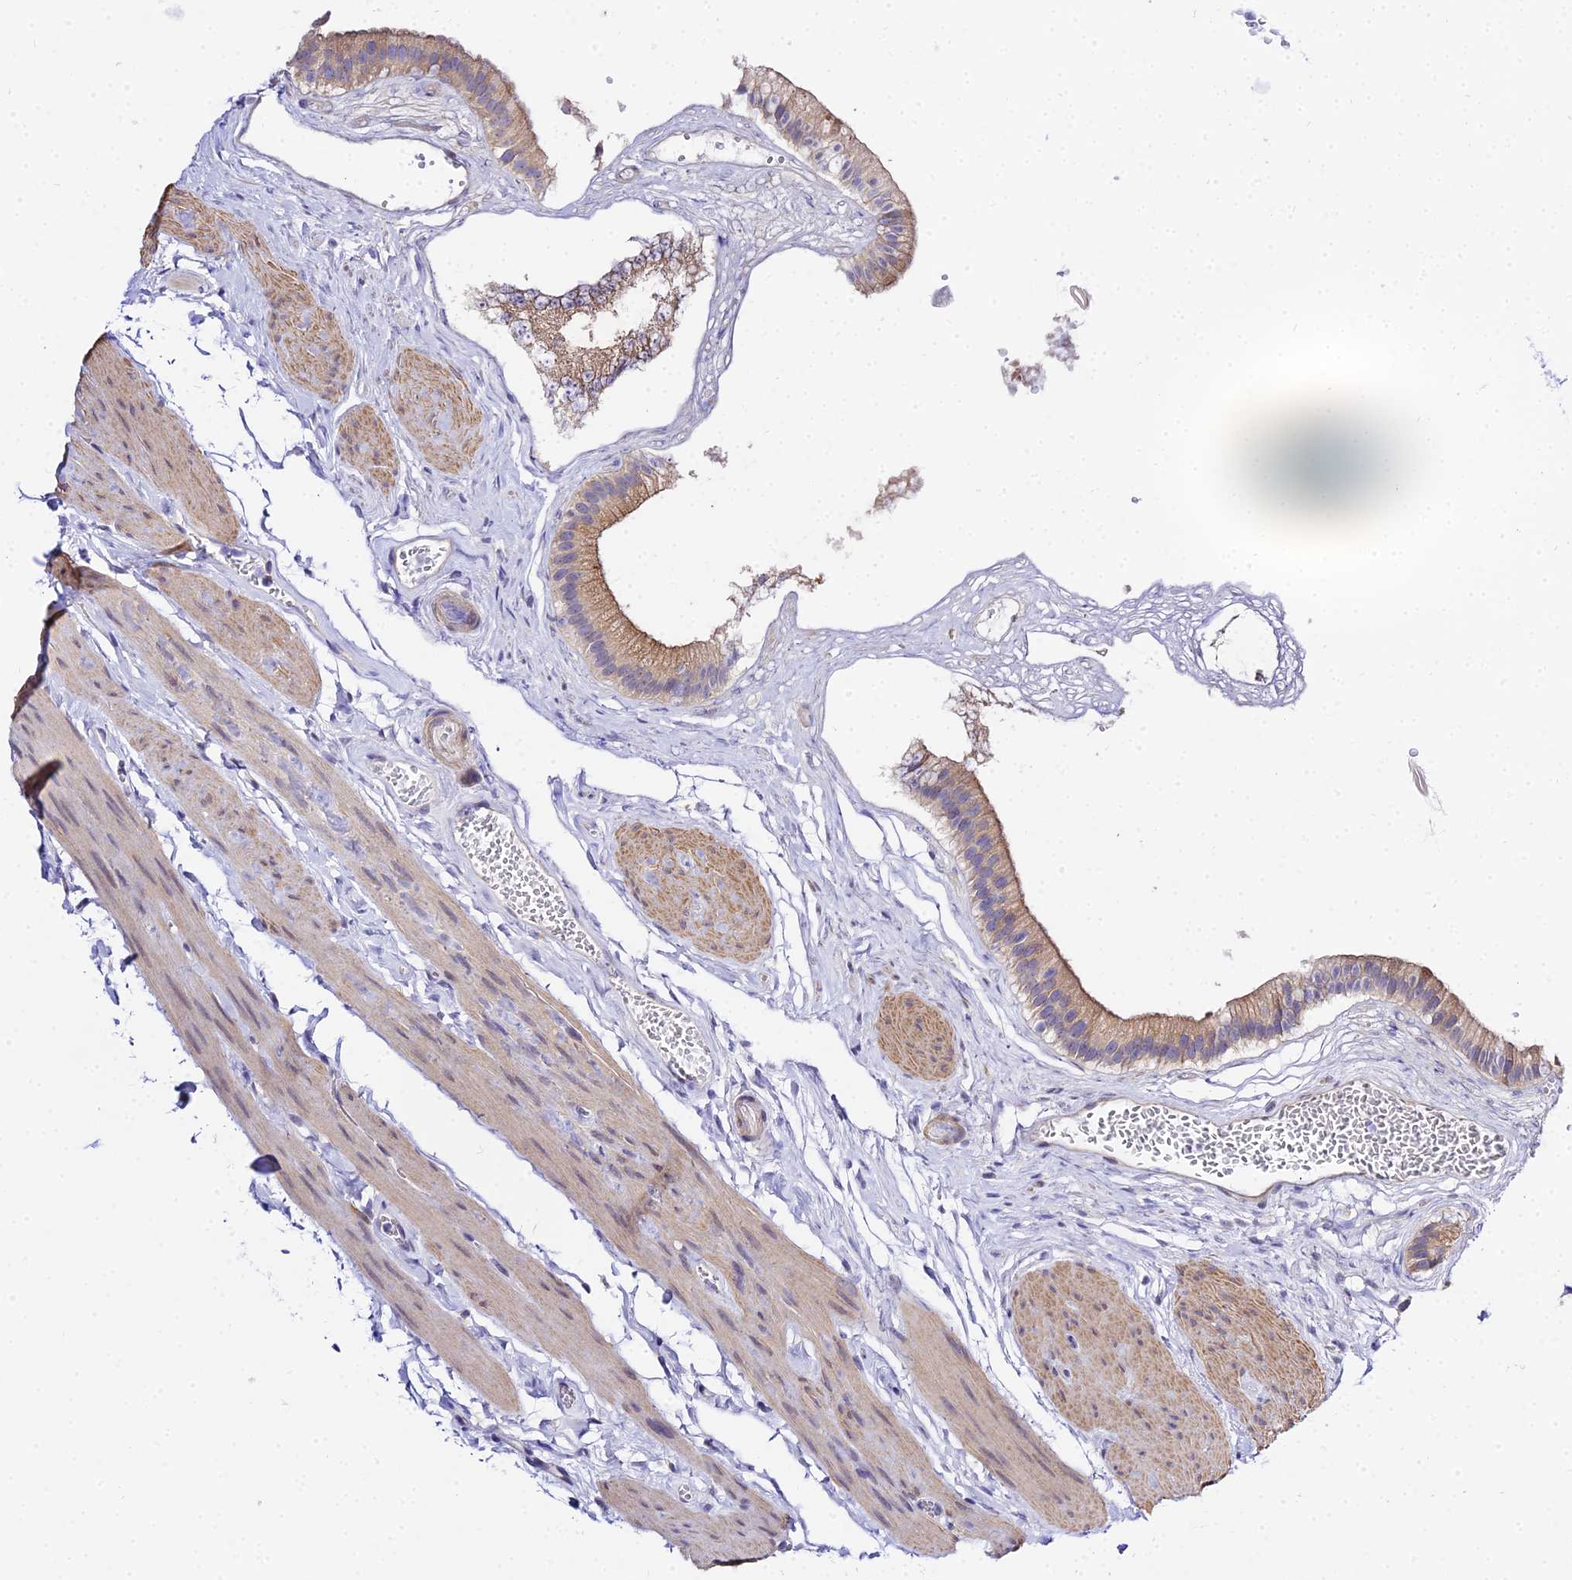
{"staining": {"intensity": "moderate", "quantity": "25%-75%", "location": "cytoplasmic/membranous"}, "tissue": "gallbladder", "cell_type": "Glandular cells", "image_type": "normal", "snomed": [{"axis": "morphology", "description": "Normal tissue, NOS"}, {"axis": "topography", "description": "Gallbladder"}], "caption": "High-power microscopy captured an IHC micrograph of benign gallbladder, revealing moderate cytoplasmic/membranous staining in about 25%-75% of glandular cells.", "gene": "ZNF628", "patient": {"sex": "female", "age": 54}}